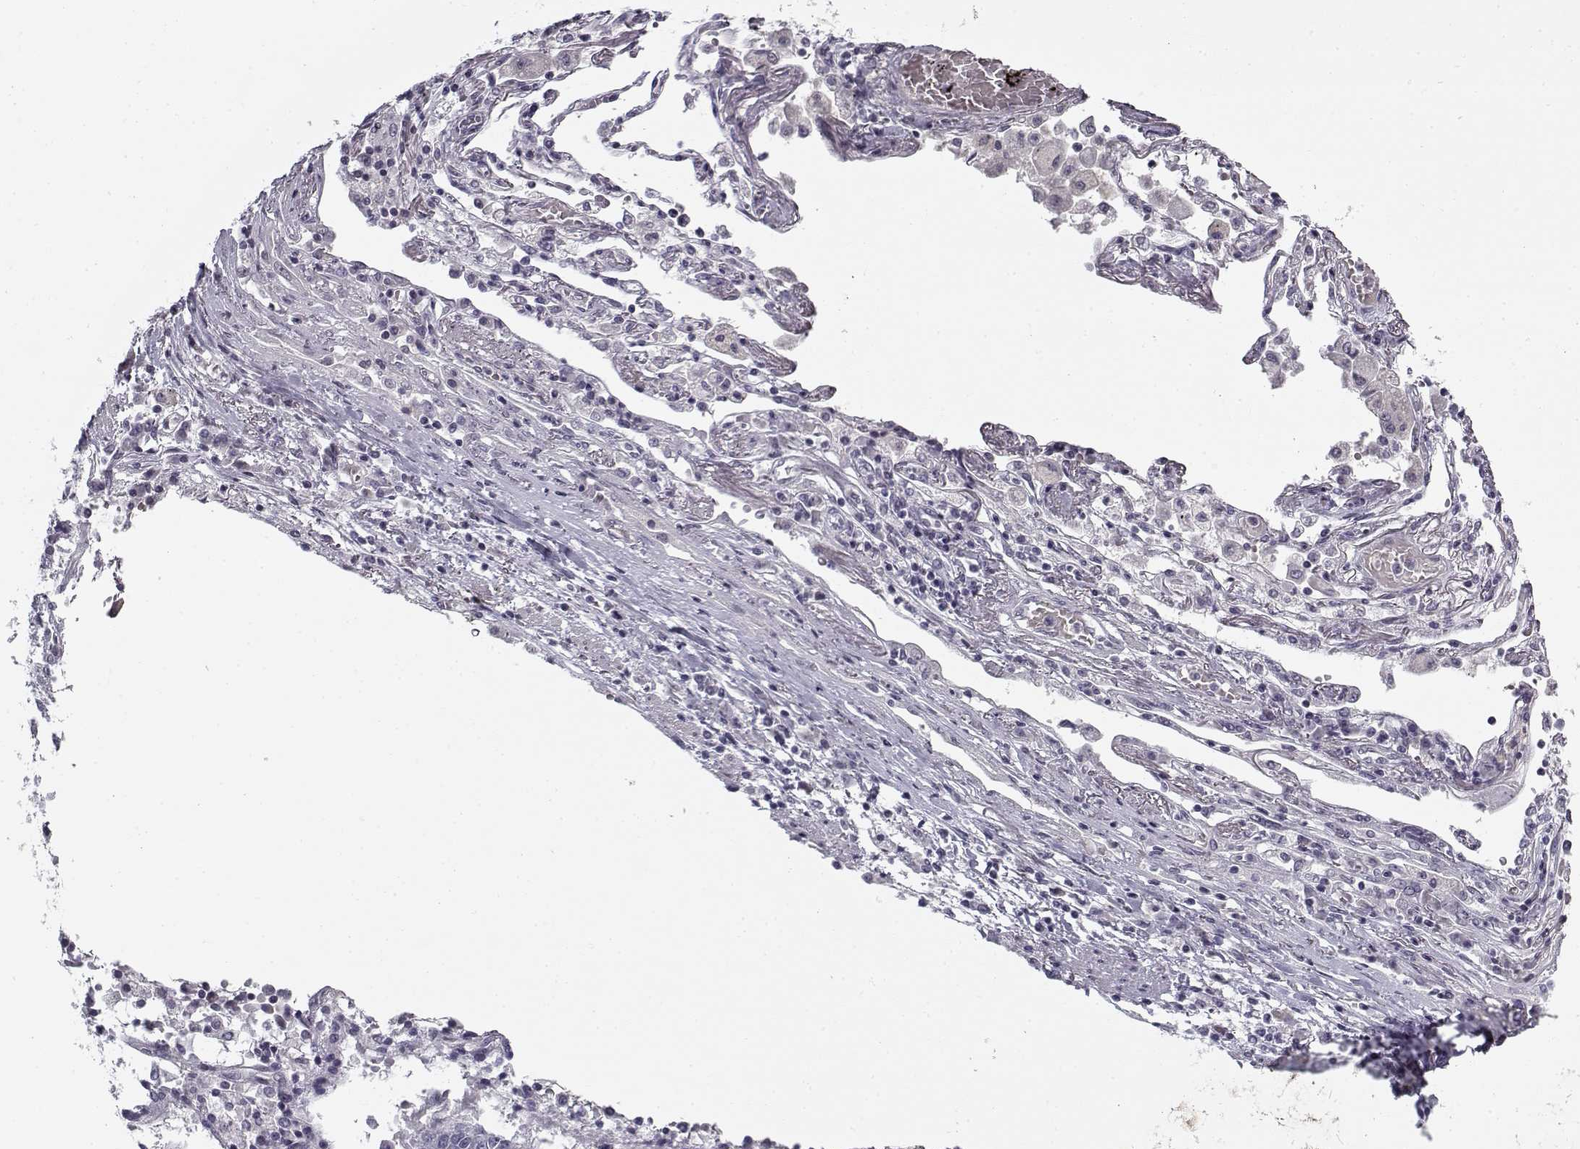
{"staining": {"intensity": "negative", "quantity": "none", "location": "none"}, "tissue": "lung cancer", "cell_type": "Tumor cells", "image_type": "cancer", "snomed": [{"axis": "morphology", "description": "Squamous cell carcinoma, NOS"}, {"axis": "topography", "description": "Lung"}], "caption": "A micrograph of squamous cell carcinoma (lung) stained for a protein displays no brown staining in tumor cells. (DAB (3,3'-diaminobenzidine) immunohistochemistry, high magnification).", "gene": "SNCA", "patient": {"sex": "male", "age": 73}}